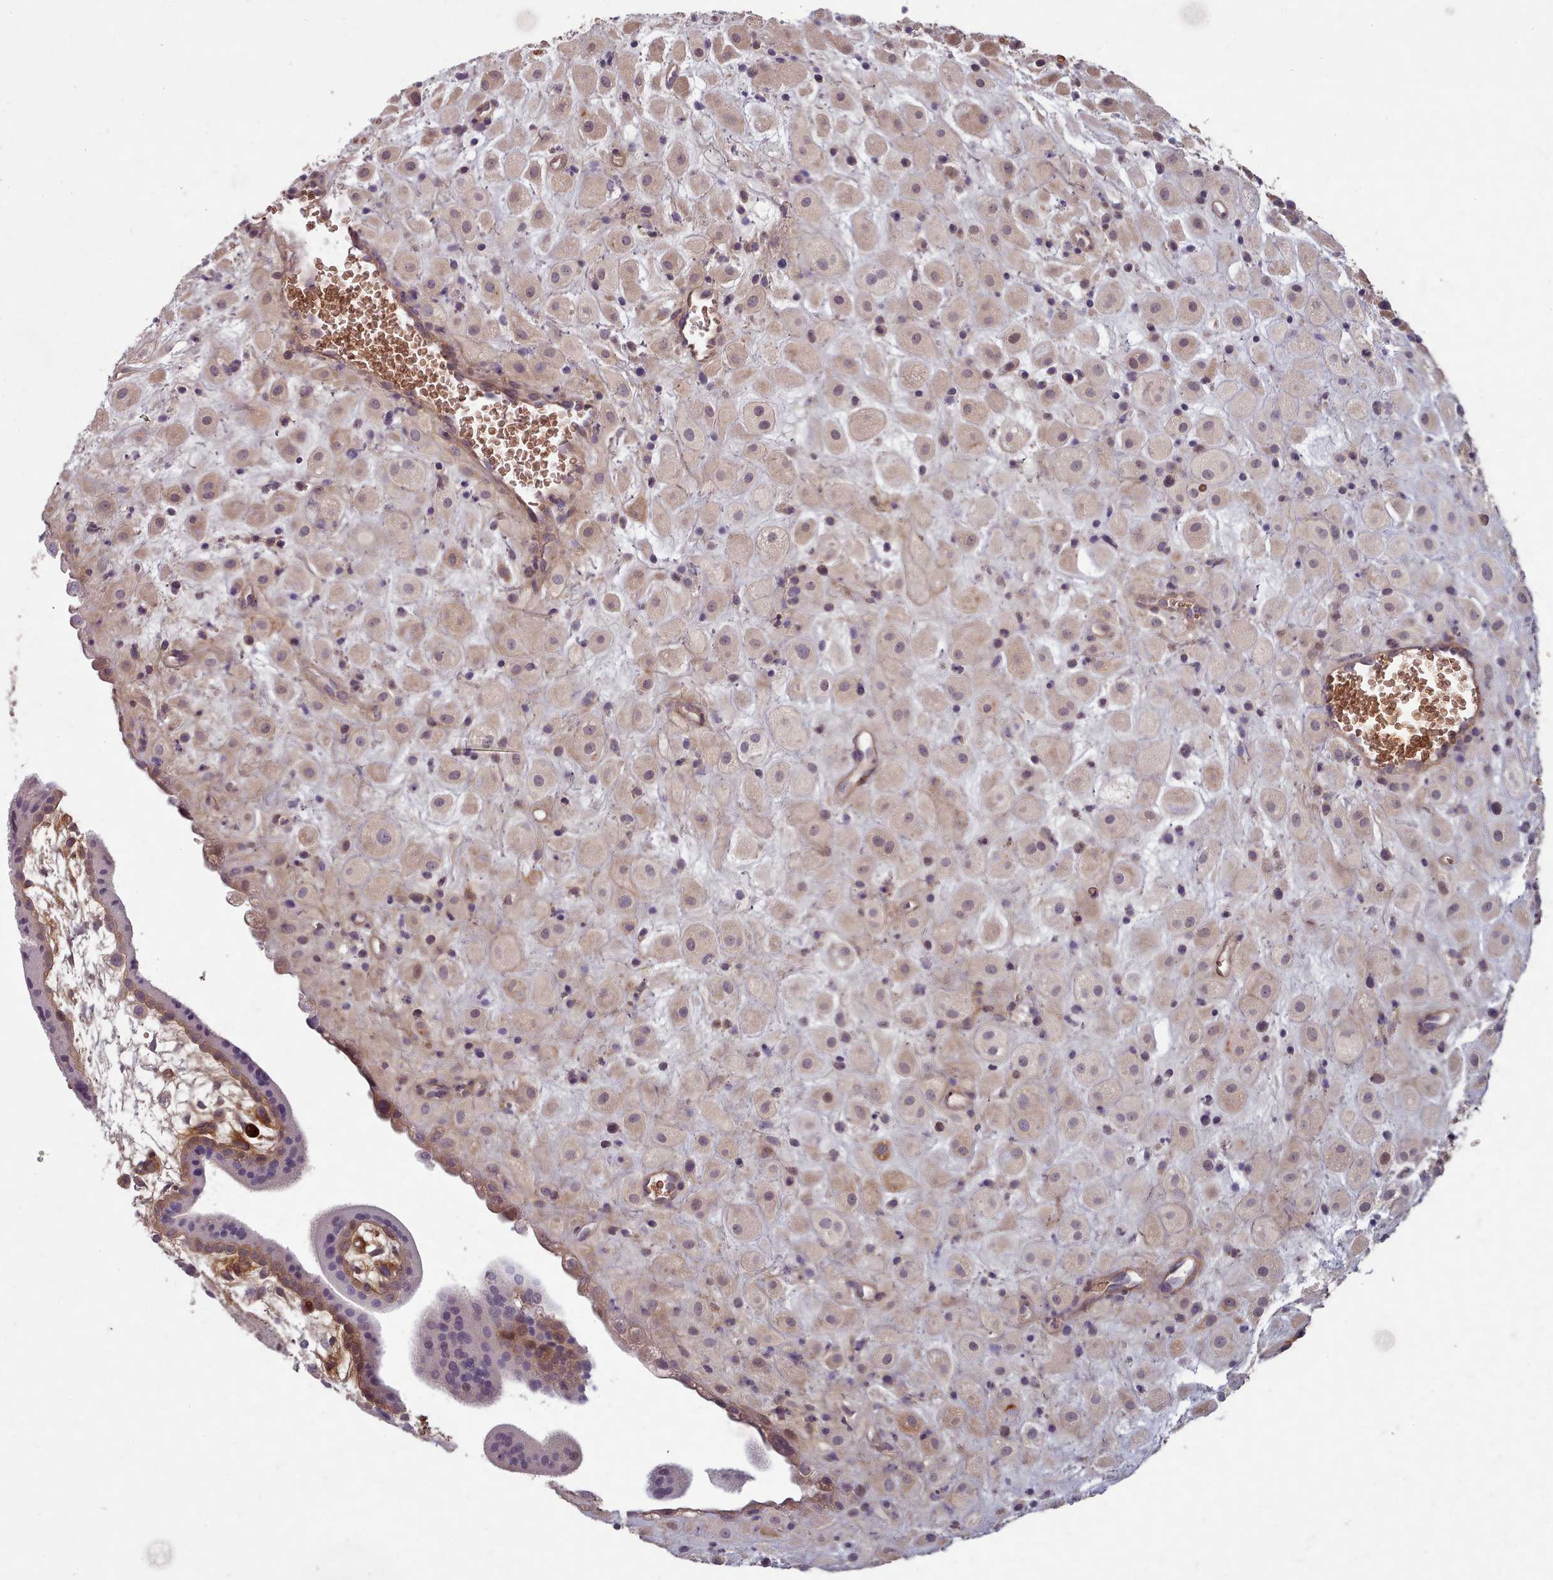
{"staining": {"intensity": "weak", "quantity": ">75%", "location": "cytoplasmic/membranous,nuclear"}, "tissue": "placenta", "cell_type": "Decidual cells", "image_type": "normal", "snomed": [{"axis": "morphology", "description": "Normal tissue, NOS"}, {"axis": "topography", "description": "Placenta"}], "caption": "Protein expression analysis of unremarkable placenta displays weak cytoplasmic/membranous,nuclear staining in about >75% of decidual cells. (Stains: DAB in brown, nuclei in blue, Microscopy: brightfield microscopy at high magnification).", "gene": "CLNS1A", "patient": {"sex": "female", "age": 35}}